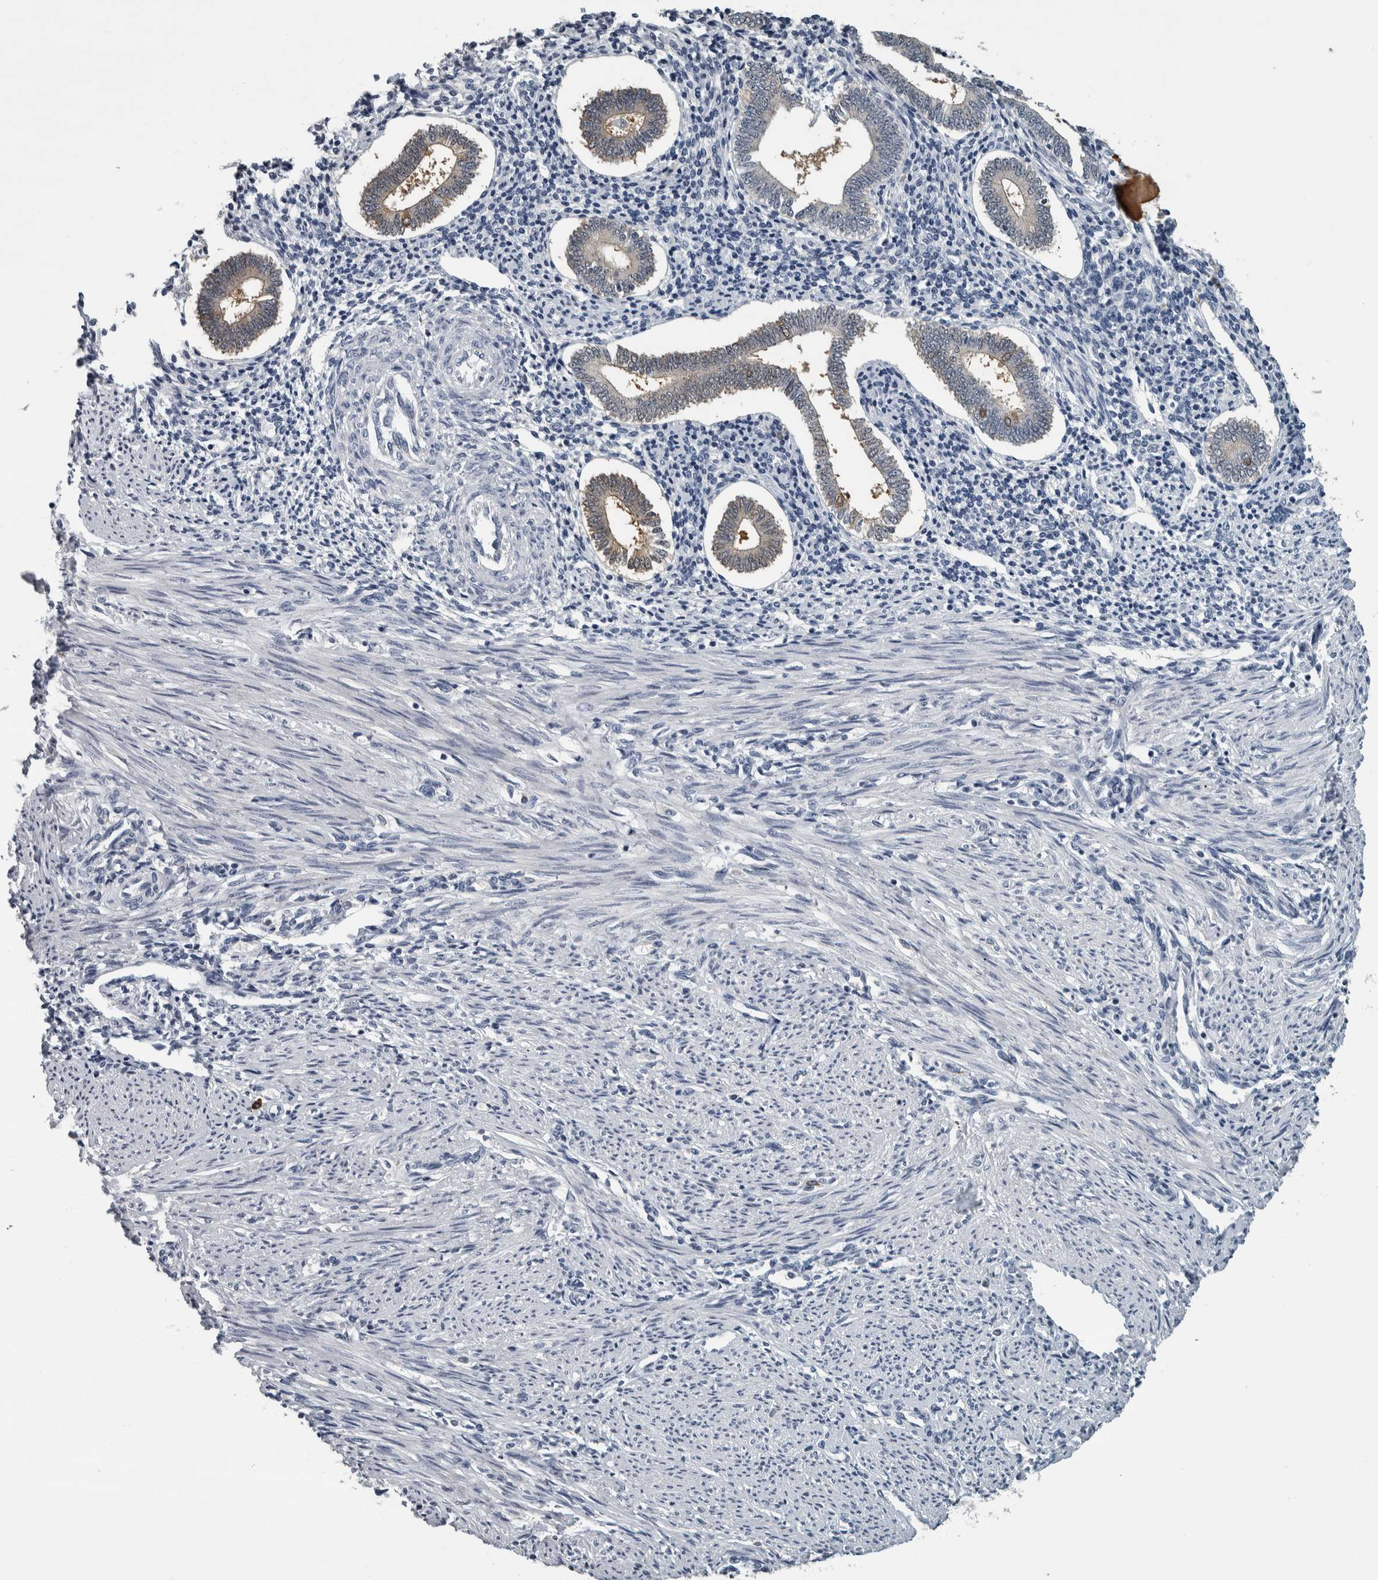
{"staining": {"intensity": "negative", "quantity": "none", "location": "none"}, "tissue": "endometrium", "cell_type": "Cells in endometrial stroma", "image_type": "normal", "snomed": [{"axis": "morphology", "description": "Normal tissue, NOS"}, {"axis": "topography", "description": "Endometrium"}], "caption": "This is an immunohistochemistry photomicrograph of unremarkable human endometrium. There is no positivity in cells in endometrial stroma.", "gene": "CAVIN4", "patient": {"sex": "female", "age": 42}}